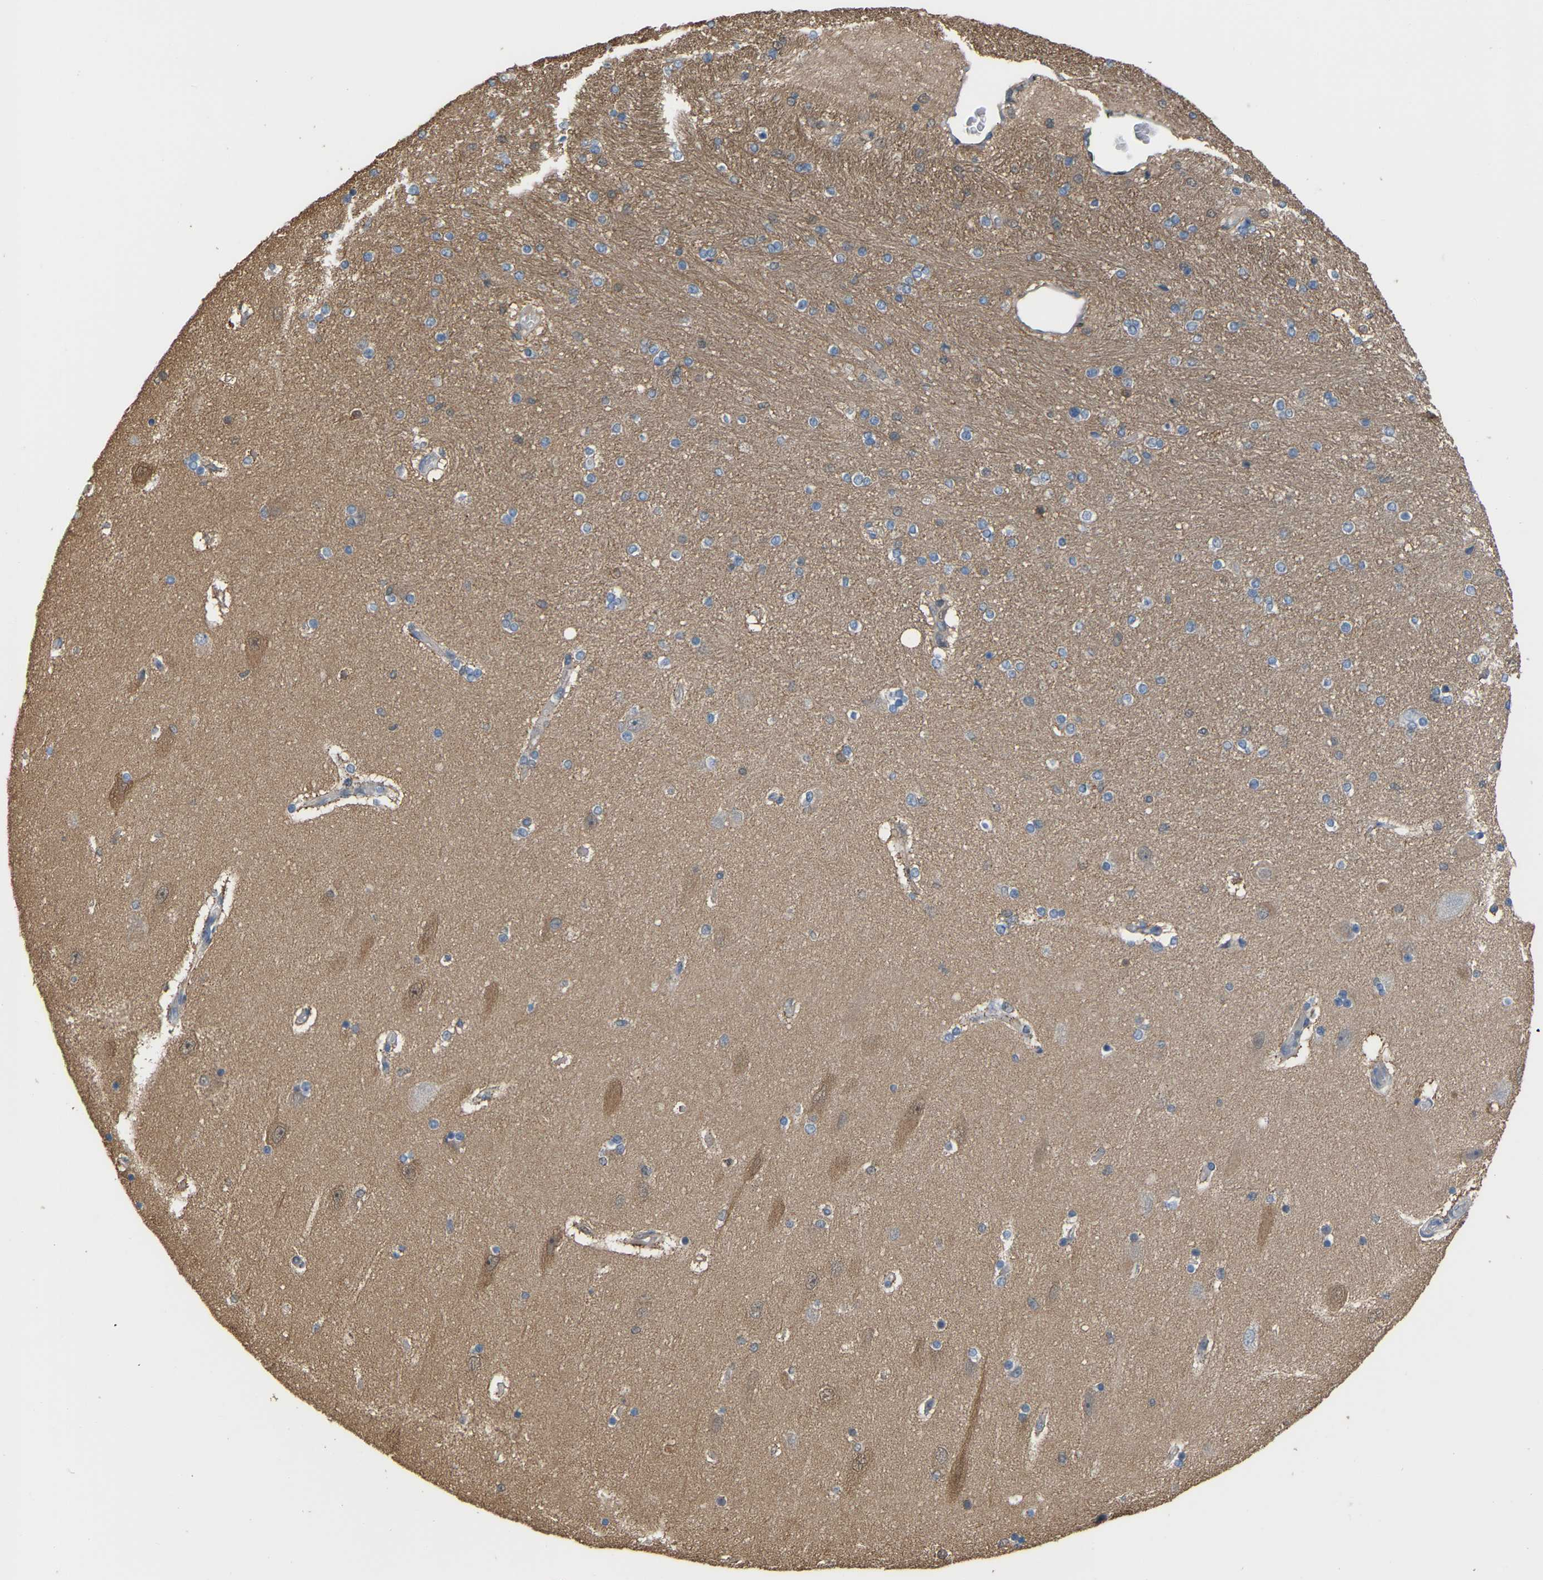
{"staining": {"intensity": "negative", "quantity": "none", "location": "none"}, "tissue": "hippocampus", "cell_type": "Glial cells", "image_type": "normal", "snomed": [{"axis": "morphology", "description": "Normal tissue, NOS"}, {"axis": "topography", "description": "Hippocampus"}], "caption": "IHC photomicrograph of benign hippocampus: human hippocampus stained with DAB (3,3'-diaminobenzidine) shows no significant protein expression in glial cells. (DAB (3,3'-diaminobenzidine) immunohistochemistry, high magnification).", "gene": "MTPN", "patient": {"sex": "female", "age": 54}}